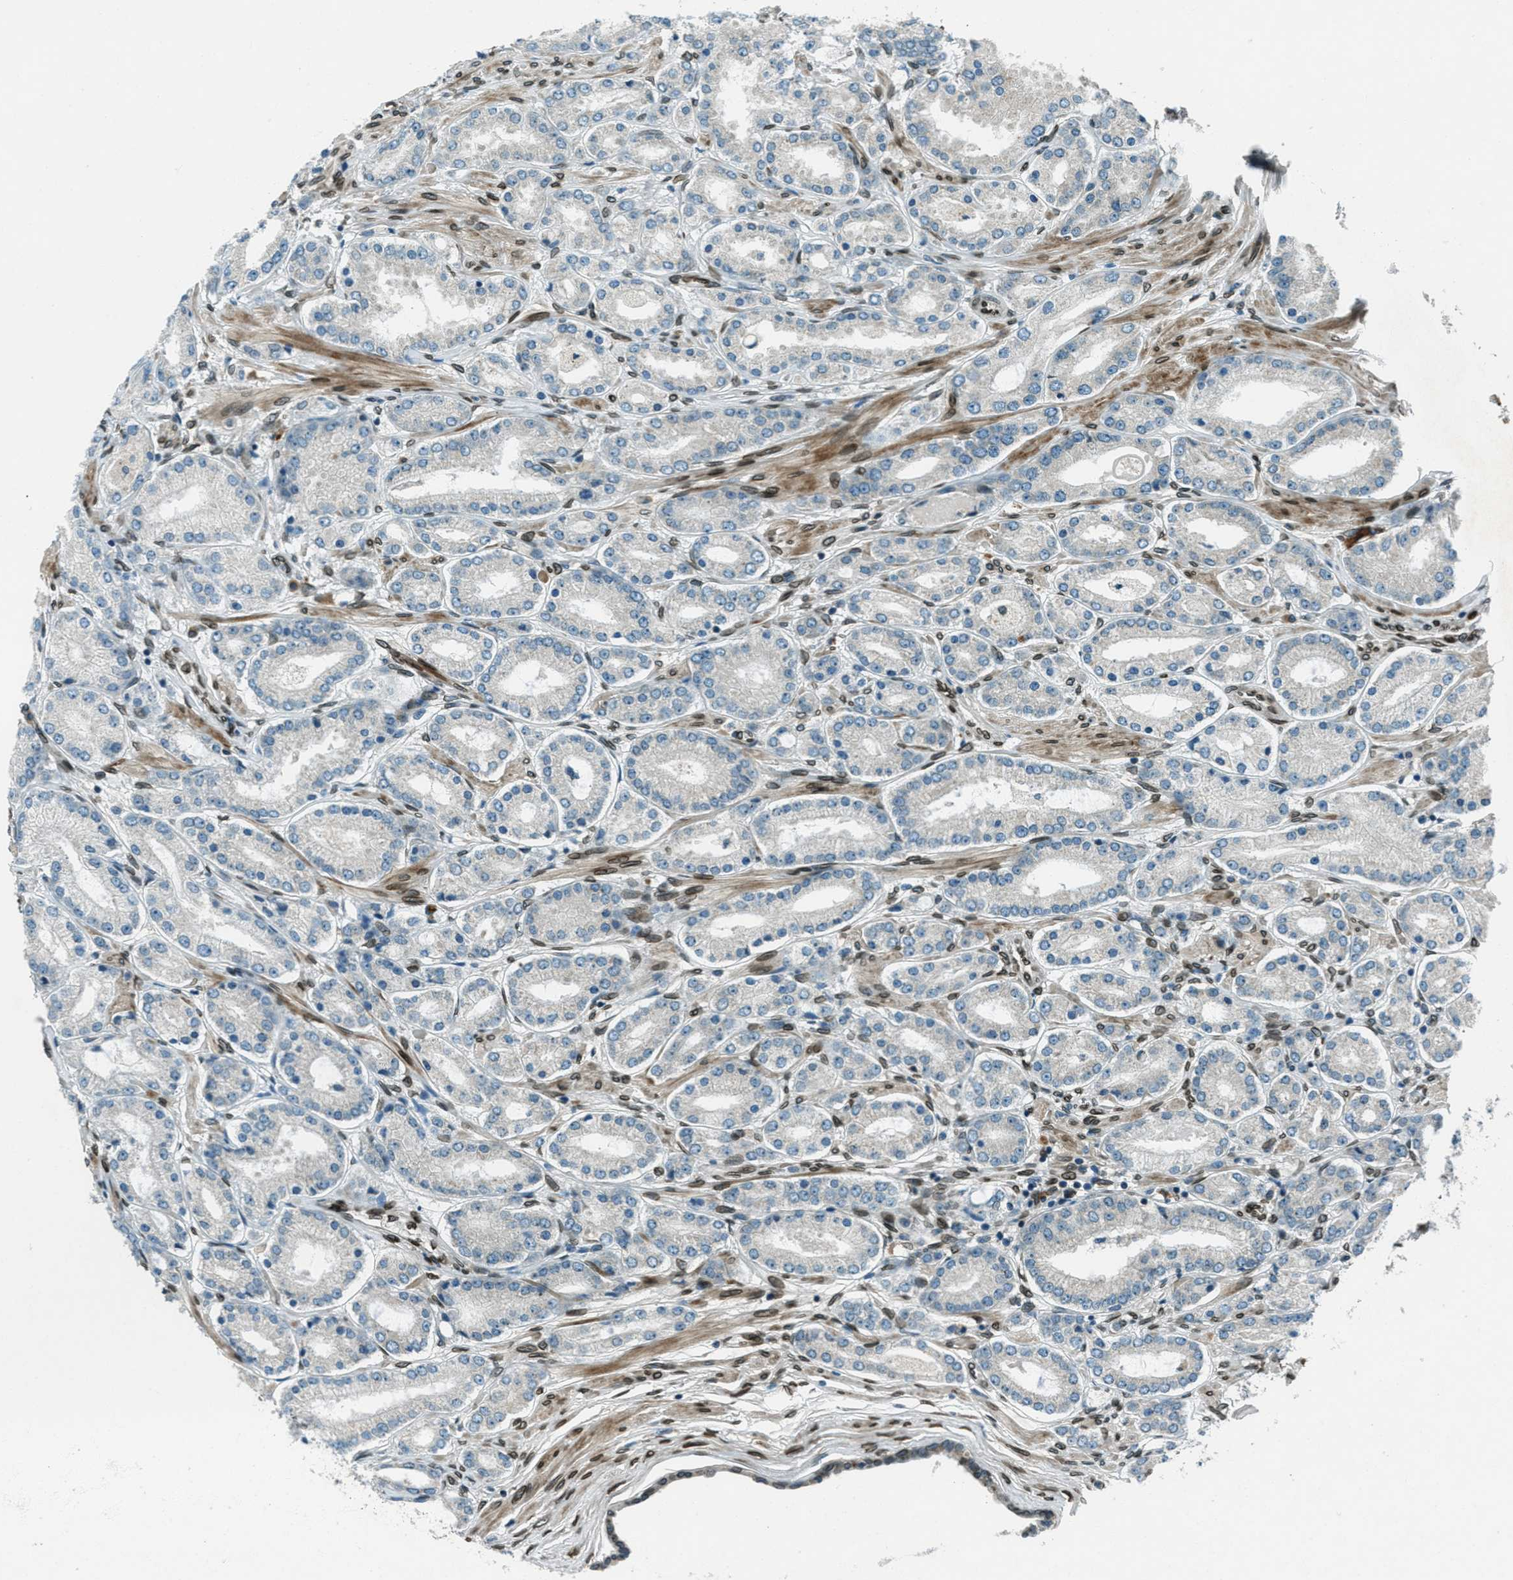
{"staining": {"intensity": "negative", "quantity": "none", "location": "none"}, "tissue": "prostate cancer", "cell_type": "Tumor cells", "image_type": "cancer", "snomed": [{"axis": "morphology", "description": "Adenocarcinoma, Low grade"}, {"axis": "topography", "description": "Prostate"}], "caption": "Tumor cells show no significant protein staining in prostate cancer (adenocarcinoma (low-grade)).", "gene": "LEMD2", "patient": {"sex": "male", "age": 63}}